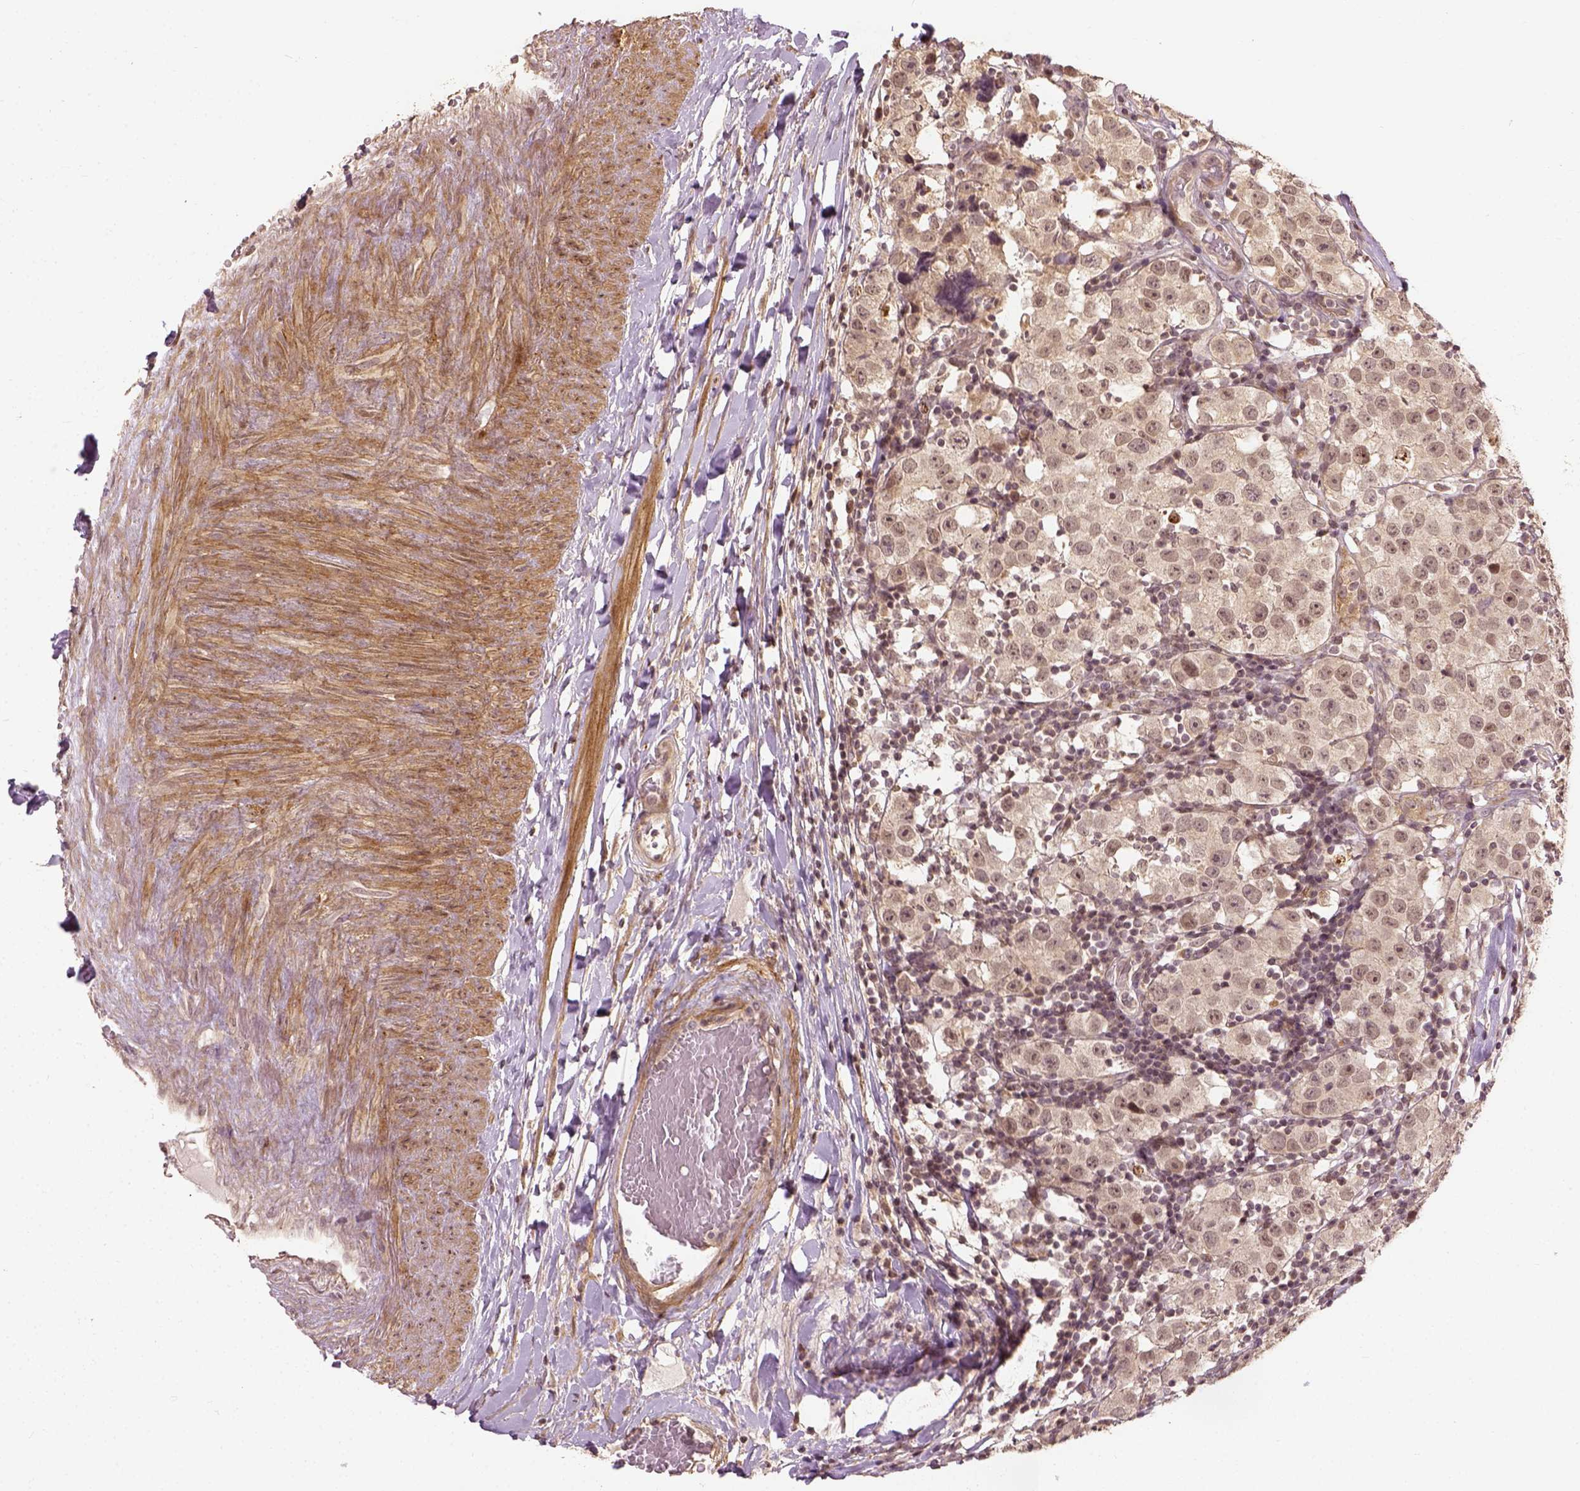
{"staining": {"intensity": "weak", "quantity": ">75%", "location": "cytoplasmic/membranous,nuclear"}, "tissue": "testis cancer", "cell_type": "Tumor cells", "image_type": "cancer", "snomed": [{"axis": "morphology", "description": "Seminoma, NOS"}, {"axis": "topography", "description": "Testis"}], "caption": "Testis cancer stained with a brown dye demonstrates weak cytoplasmic/membranous and nuclear positive staining in about >75% of tumor cells.", "gene": "VEGFA", "patient": {"sex": "male", "age": 34}}